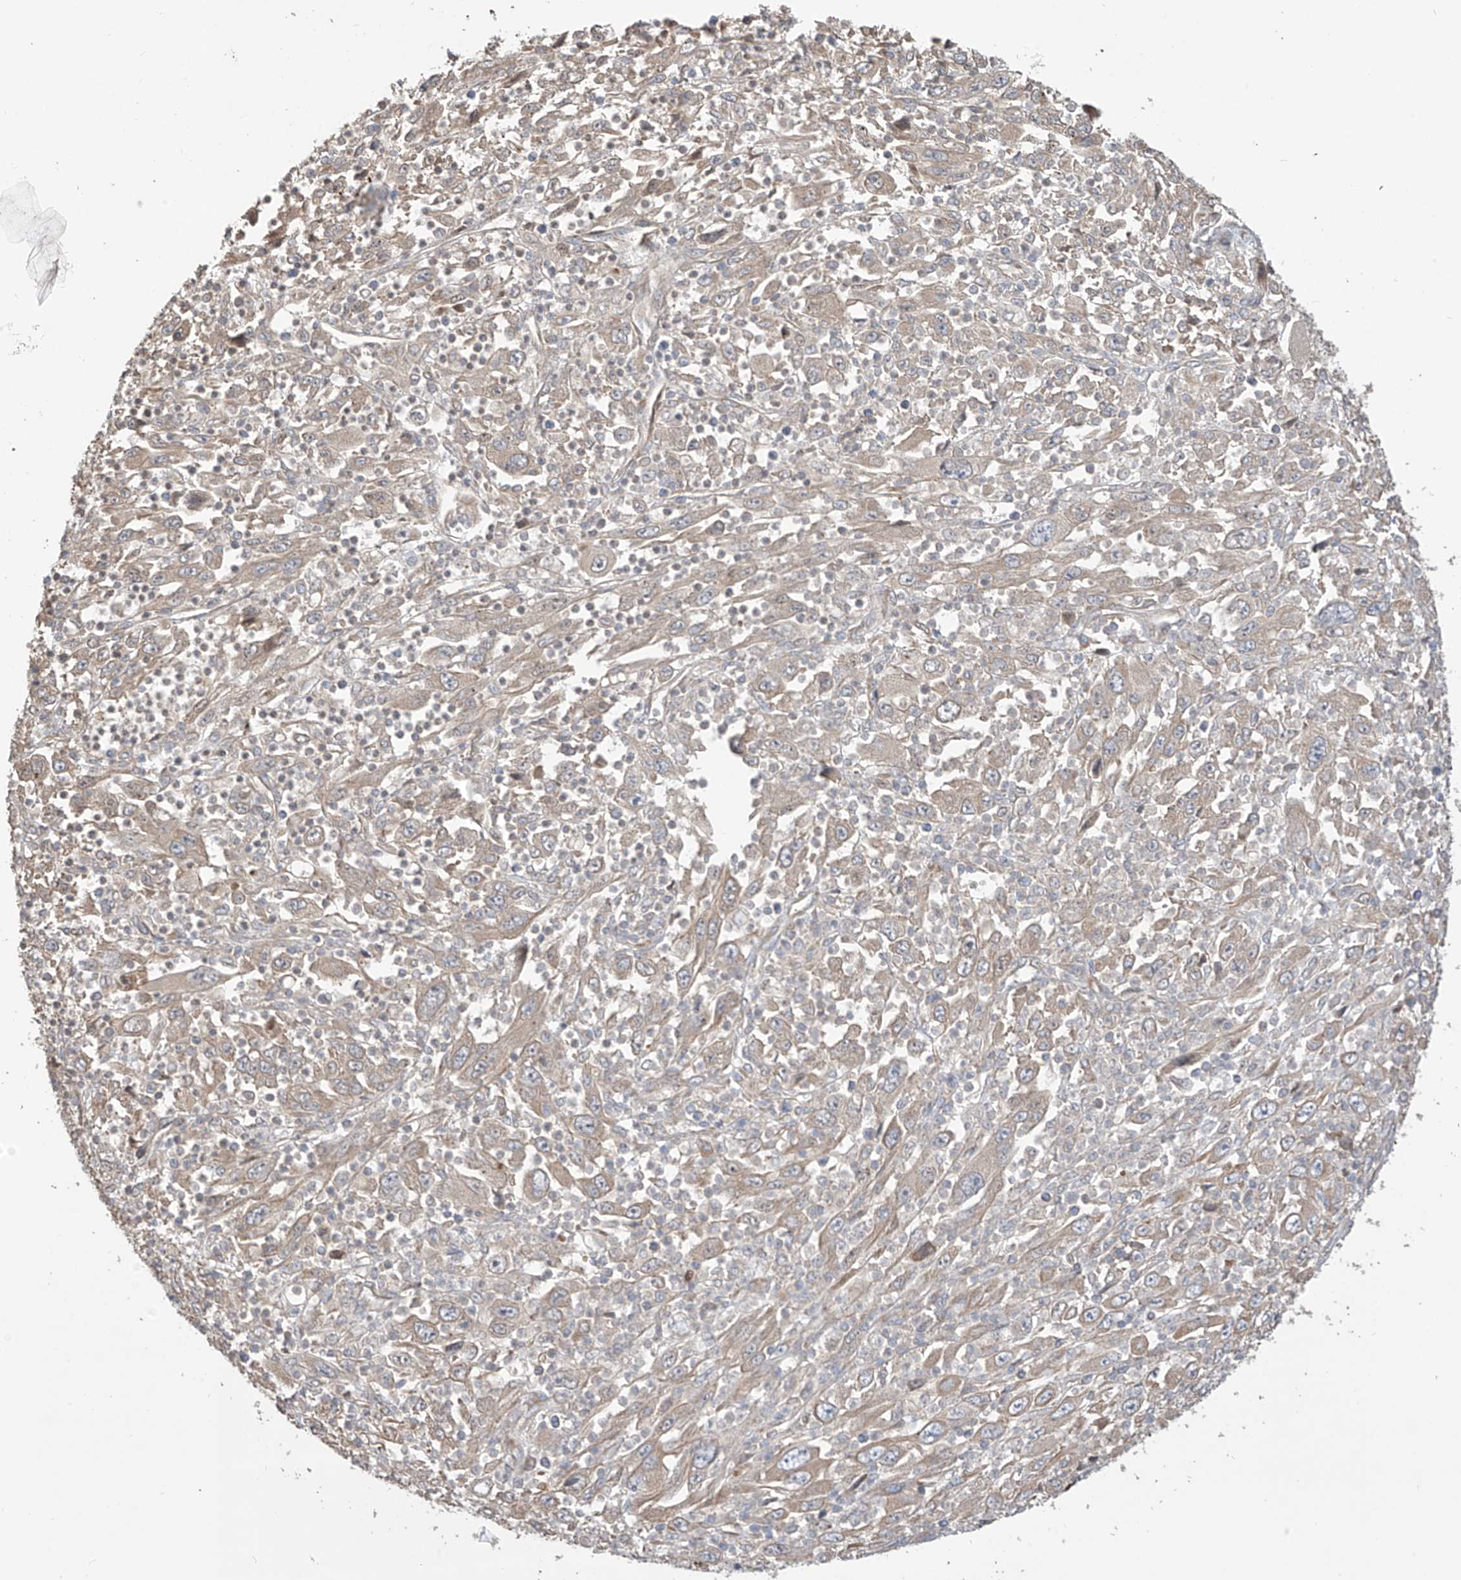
{"staining": {"intensity": "negative", "quantity": "none", "location": "none"}, "tissue": "melanoma", "cell_type": "Tumor cells", "image_type": "cancer", "snomed": [{"axis": "morphology", "description": "Malignant melanoma, Metastatic site"}, {"axis": "topography", "description": "Skin"}], "caption": "DAB (3,3'-diaminobenzidine) immunohistochemical staining of malignant melanoma (metastatic site) displays no significant positivity in tumor cells. Nuclei are stained in blue.", "gene": "PHACTR4", "patient": {"sex": "female", "age": 56}}